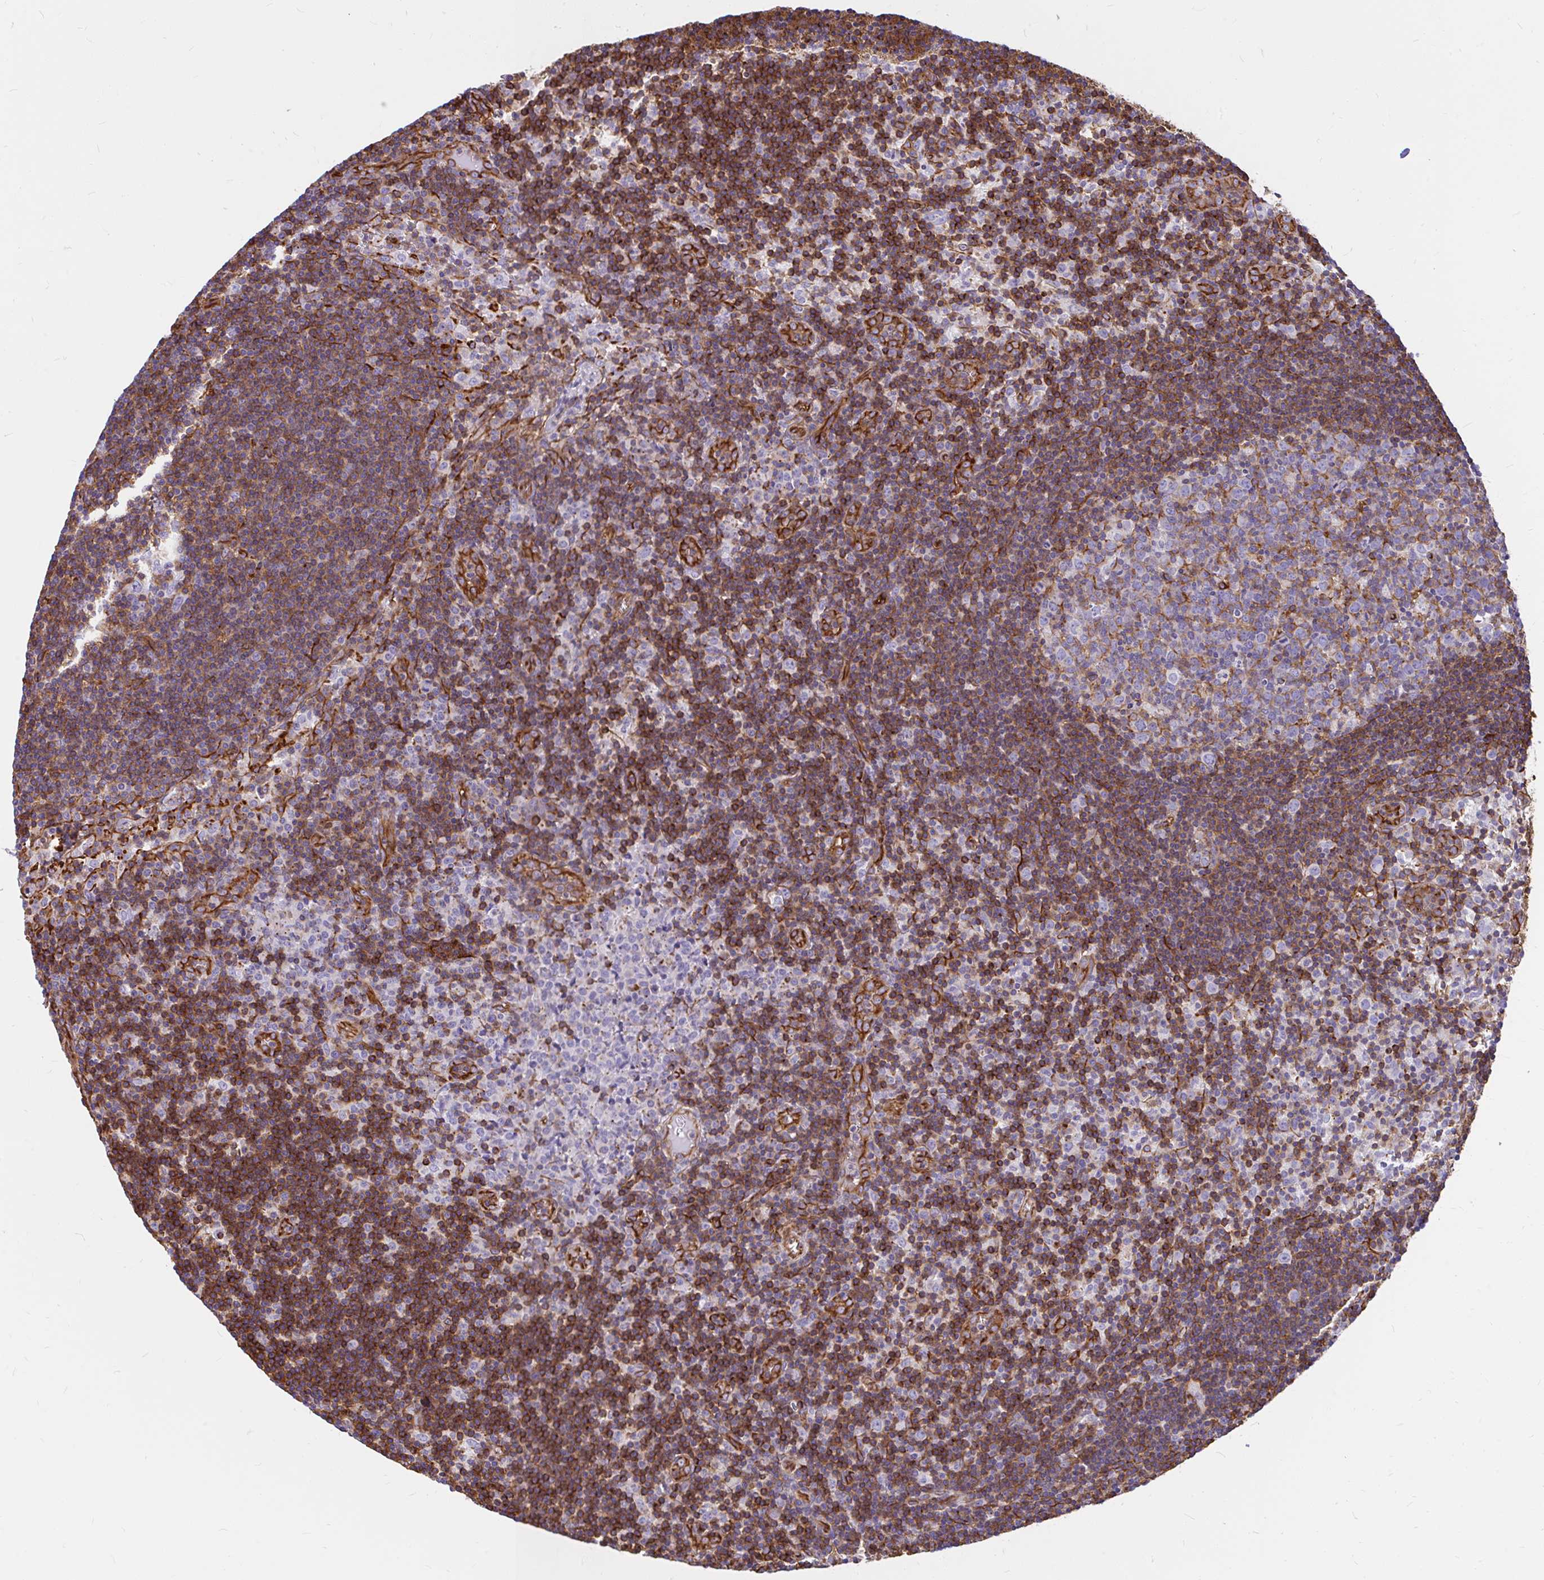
{"staining": {"intensity": "moderate", "quantity": "25%-75%", "location": "cytoplasmic/membranous"}, "tissue": "lymph node", "cell_type": "Germinal center cells", "image_type": "normal", "snomed": [{"axis": "morphology", "description": "Normal tissue, NOS"}, {"axis": "topography", "description": "Lymph node"}], "caption": "Benign lymph node reveals moderate cytoplasmic/membranous expression in approximately 25%-75% of germinal center cells.", "gene": "MAP1LC3B2", "patient": {"sex": "female", "age": 45}}